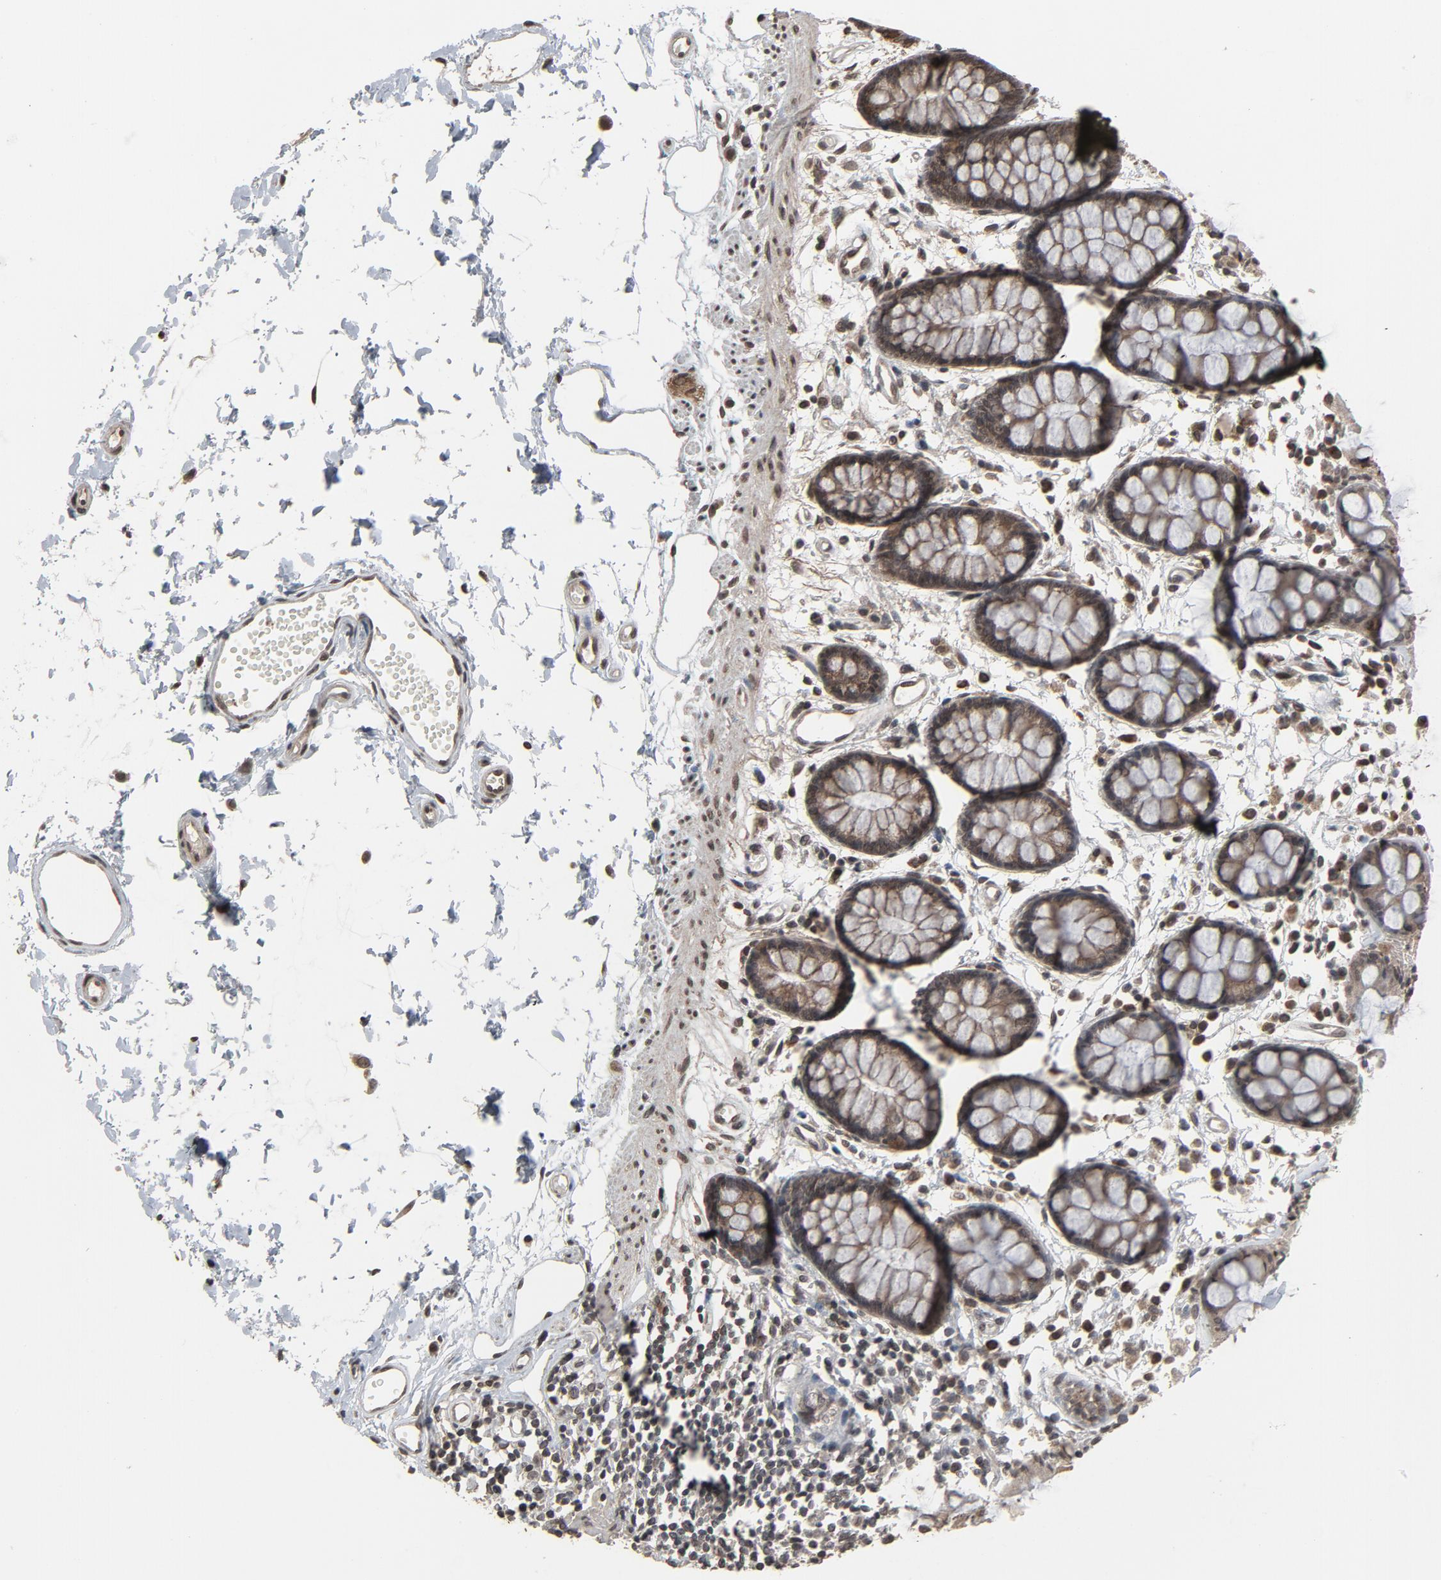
{"staining": {"intensity": "moderate", "quantity": ">75%", "location": "cytoplasmic/membranous,nuclear"}, "tissue": "rectum", "cell_type": "Glandular cells", "image_type": "normal", "snomed": [{"axis": "morphology", "description": "Normal tissue, NOS"}, {"axis": "topography", "description": "Rectum"}], "caption": "Immunohistochemical staining of unremarkable rectum reveals medium levels of moderate cytoplasmic/membranous,nuclear expression in approximately >75% of glandular cells.", "gene": "POM121", "patient": {"sex": "female", "age": 66}}